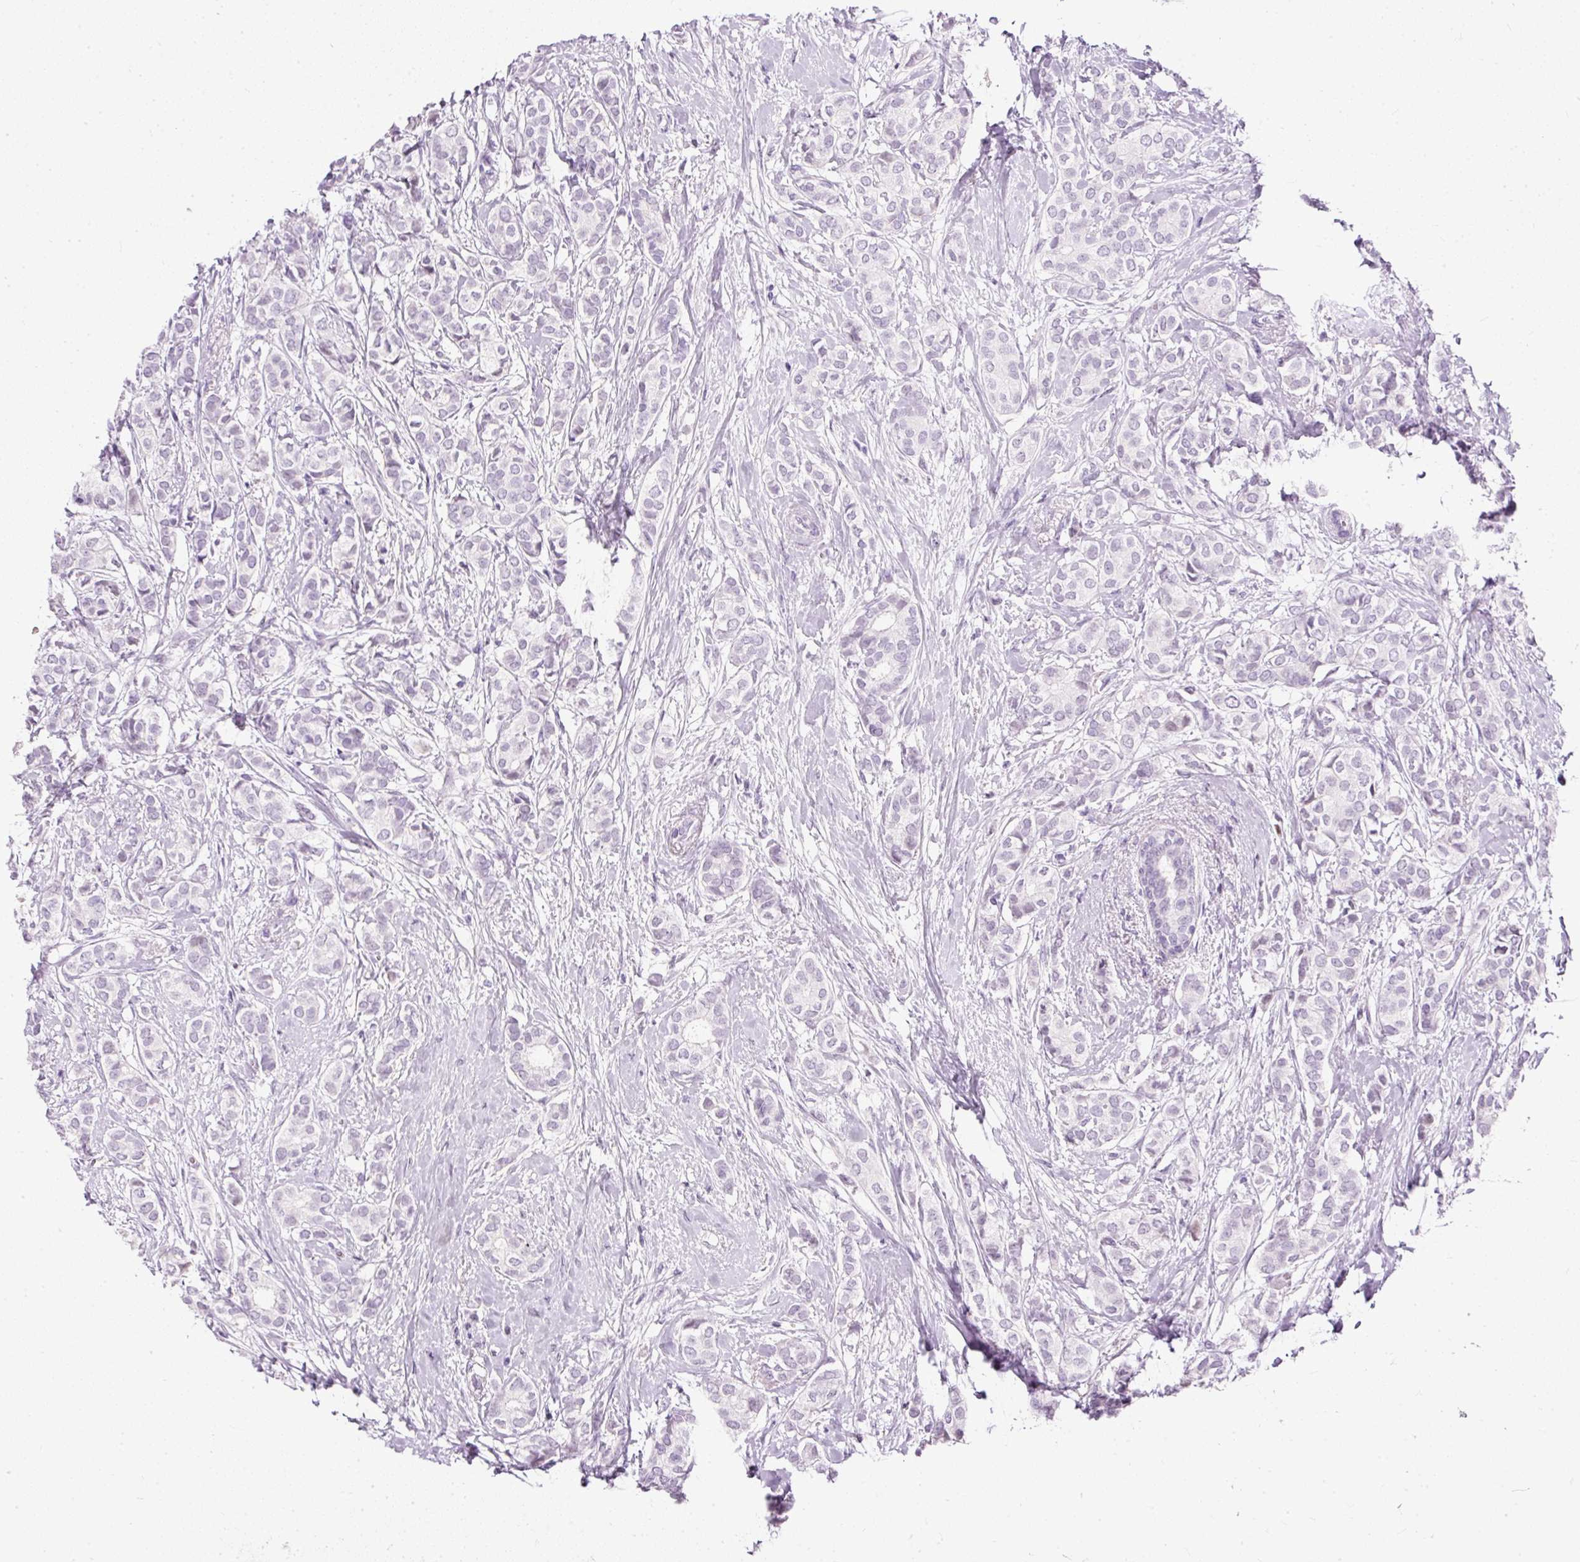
{"staining": {"intensity": "negative", "quantity": "none", "location": "none"}, "tissue": "breast cancer", "cell_type": "Tumor cells", "image_type": "cancer", "snomed": [{"axis": "morphology", "description": "Duct carcinoma"}, {"axis": "topography", "description": "Breast"}], "caption": "Immunohistochemical staining of human breast cancer displays no significant positivity in tumor cells.", "gene": "PDE6B", "patient": {"sex": "female", "age": 73}}